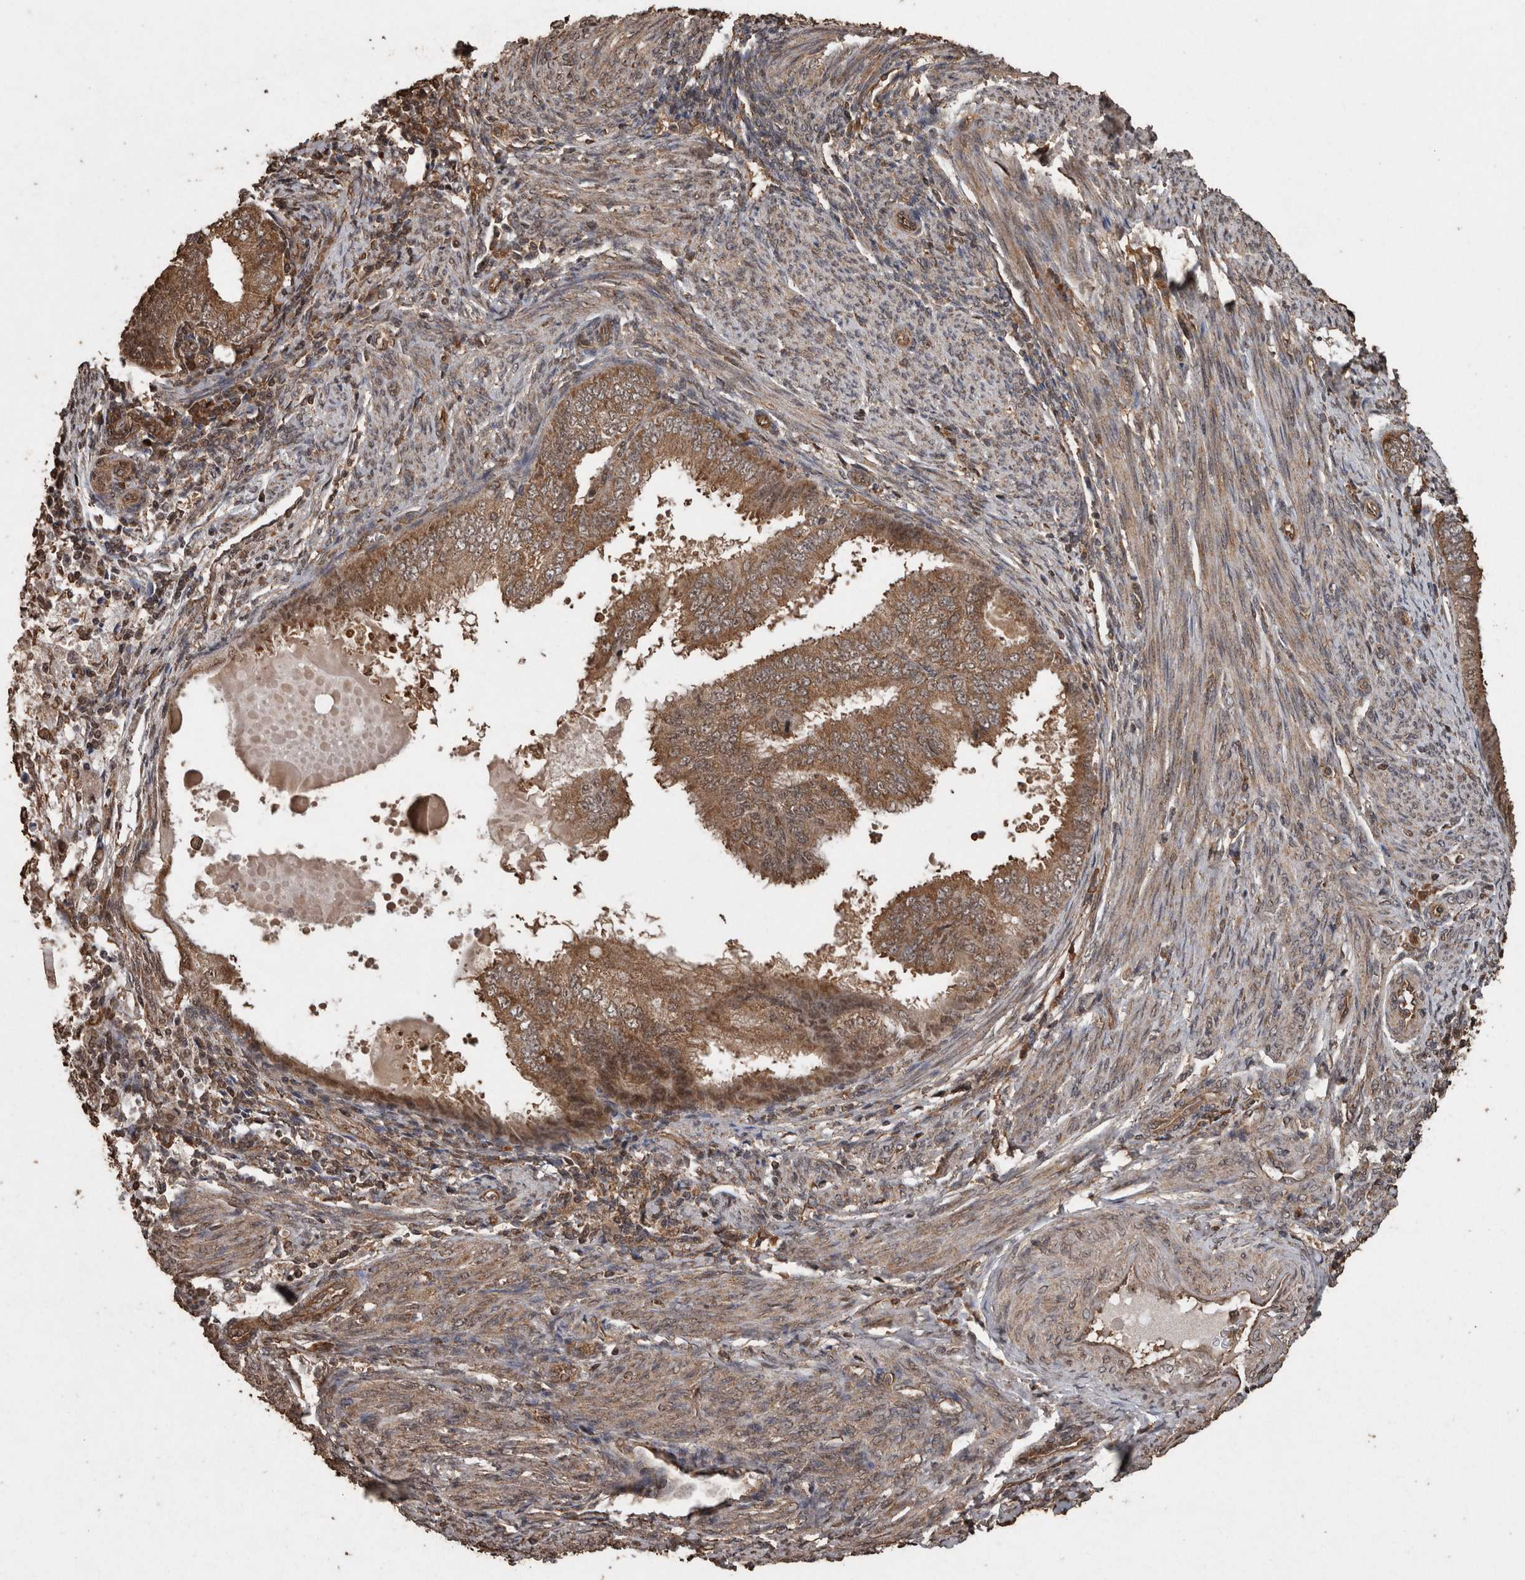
{"staining": {"intensity": "strong", "quantity": ">75%", "location": "cytoplasmic/membranous"}, "tissue": "endometrial cancer", "cell_type": "Tumor cells", "image_type": "cancer", "snomed": [{"axis": "morphology", "description": "Adenocarcinoma, NOS"}, {"axis": "topography", "description": "Endometrium"}], "caption": "Human endometrial cancer stained with a brown dye displays strong cytoplasmic/membranous positive expression in approximately >75% of tumor cells.", "gene": "PINK1", "patient": {"sex": "female", "age": 58}}